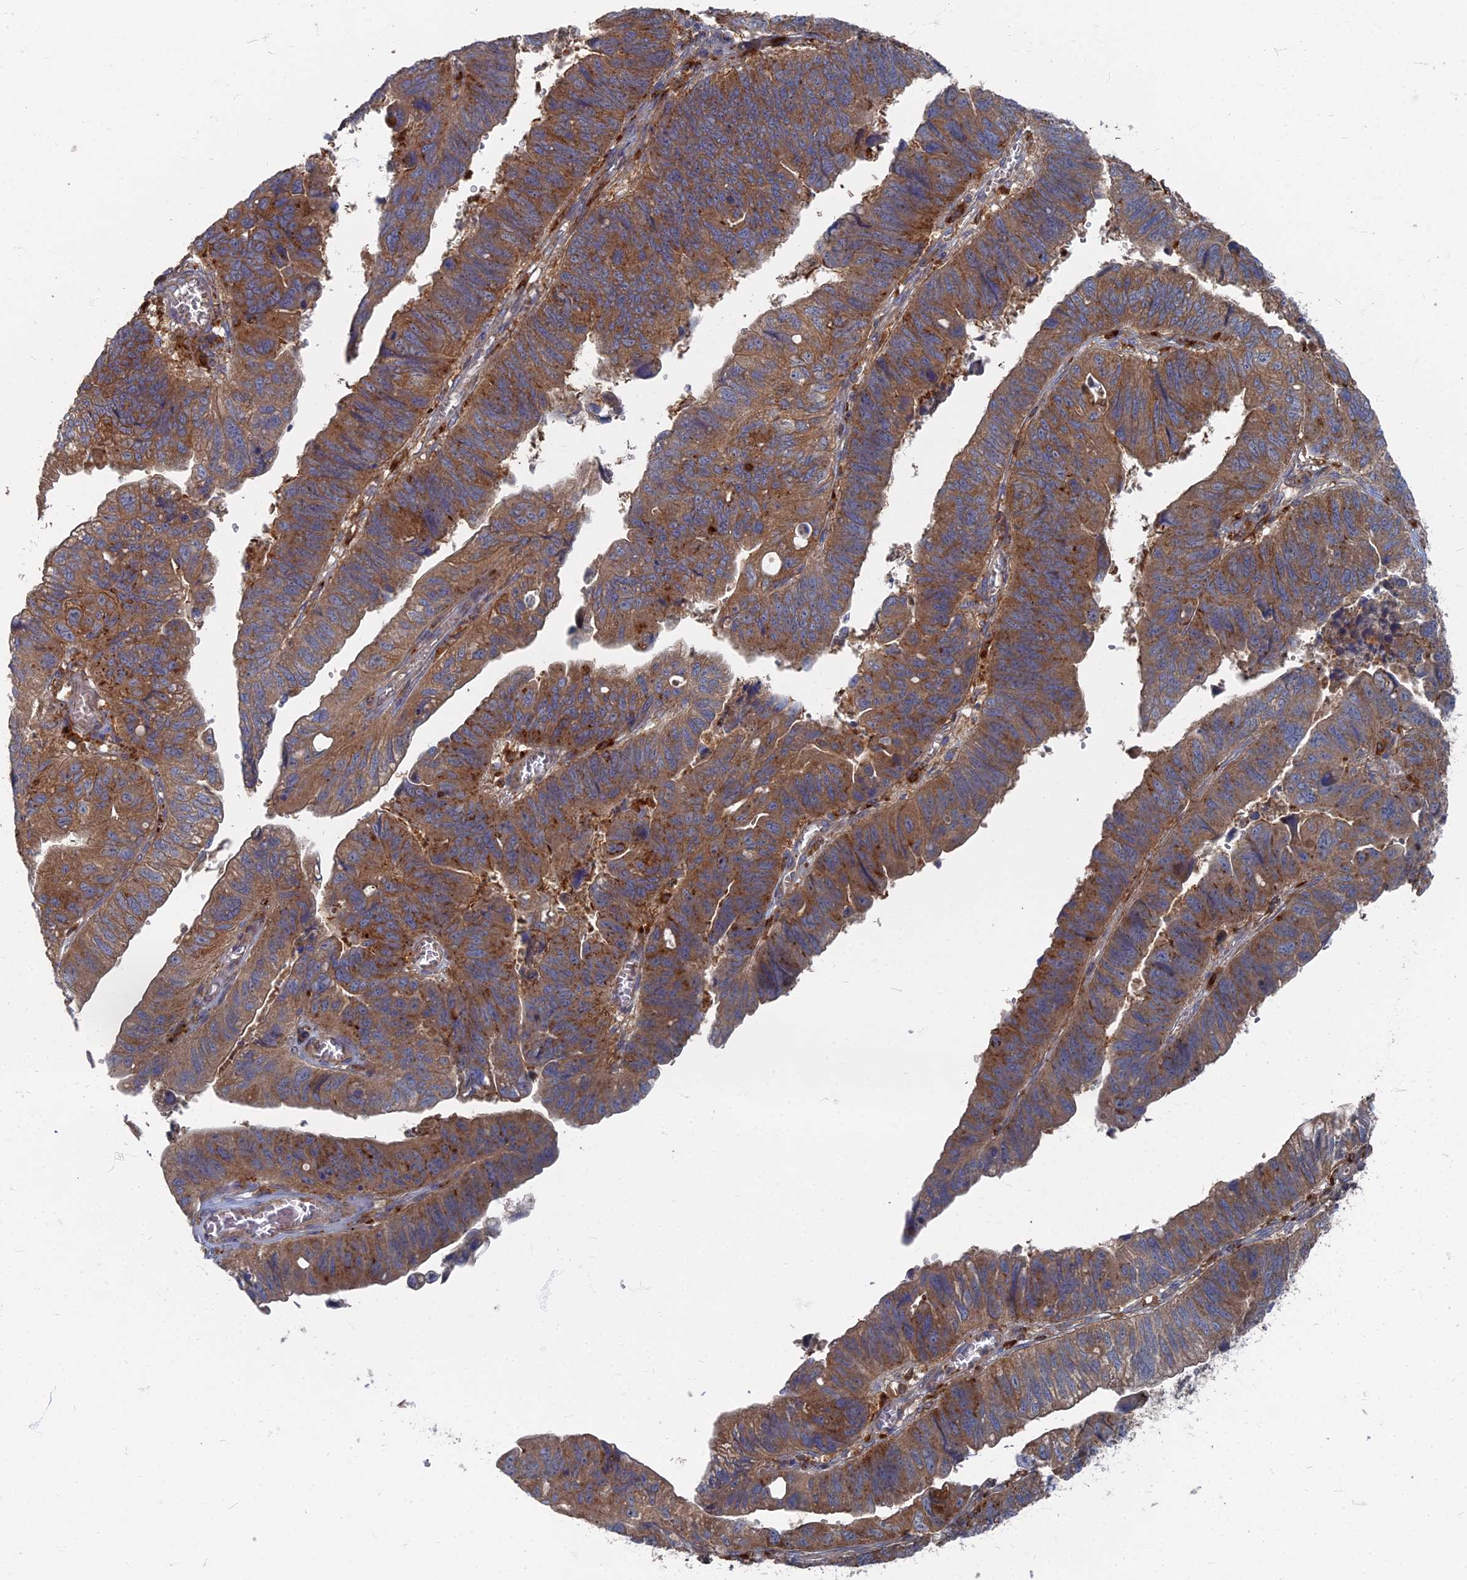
{"staining": {"intensity": "moderate", "quantity": ">75%", "location": "cytoplasmic/membranous"}, "tissue": "stomach cancer", "cell_type": "Tumor cells", "image_type": "cancer", "snomed": [{"axis": "morphology", "description": "Adenocarcinoma, NOS"}, {"axis": "topography", "description": "Stomach"}], "caption": "An image of stomach cancer (adenocarcinoma) stained for a protein demonstrates moderate cytoplasmic/membranous brown staining in tumor cells. Using DAB (3,3'-diaminobenzidine) (brown) and hematoxylin (blue) stains, captured at high magnification using brightfield microscopy.", "gene": "PPCDC", "patient": {"sex": "male", "age": 59}}